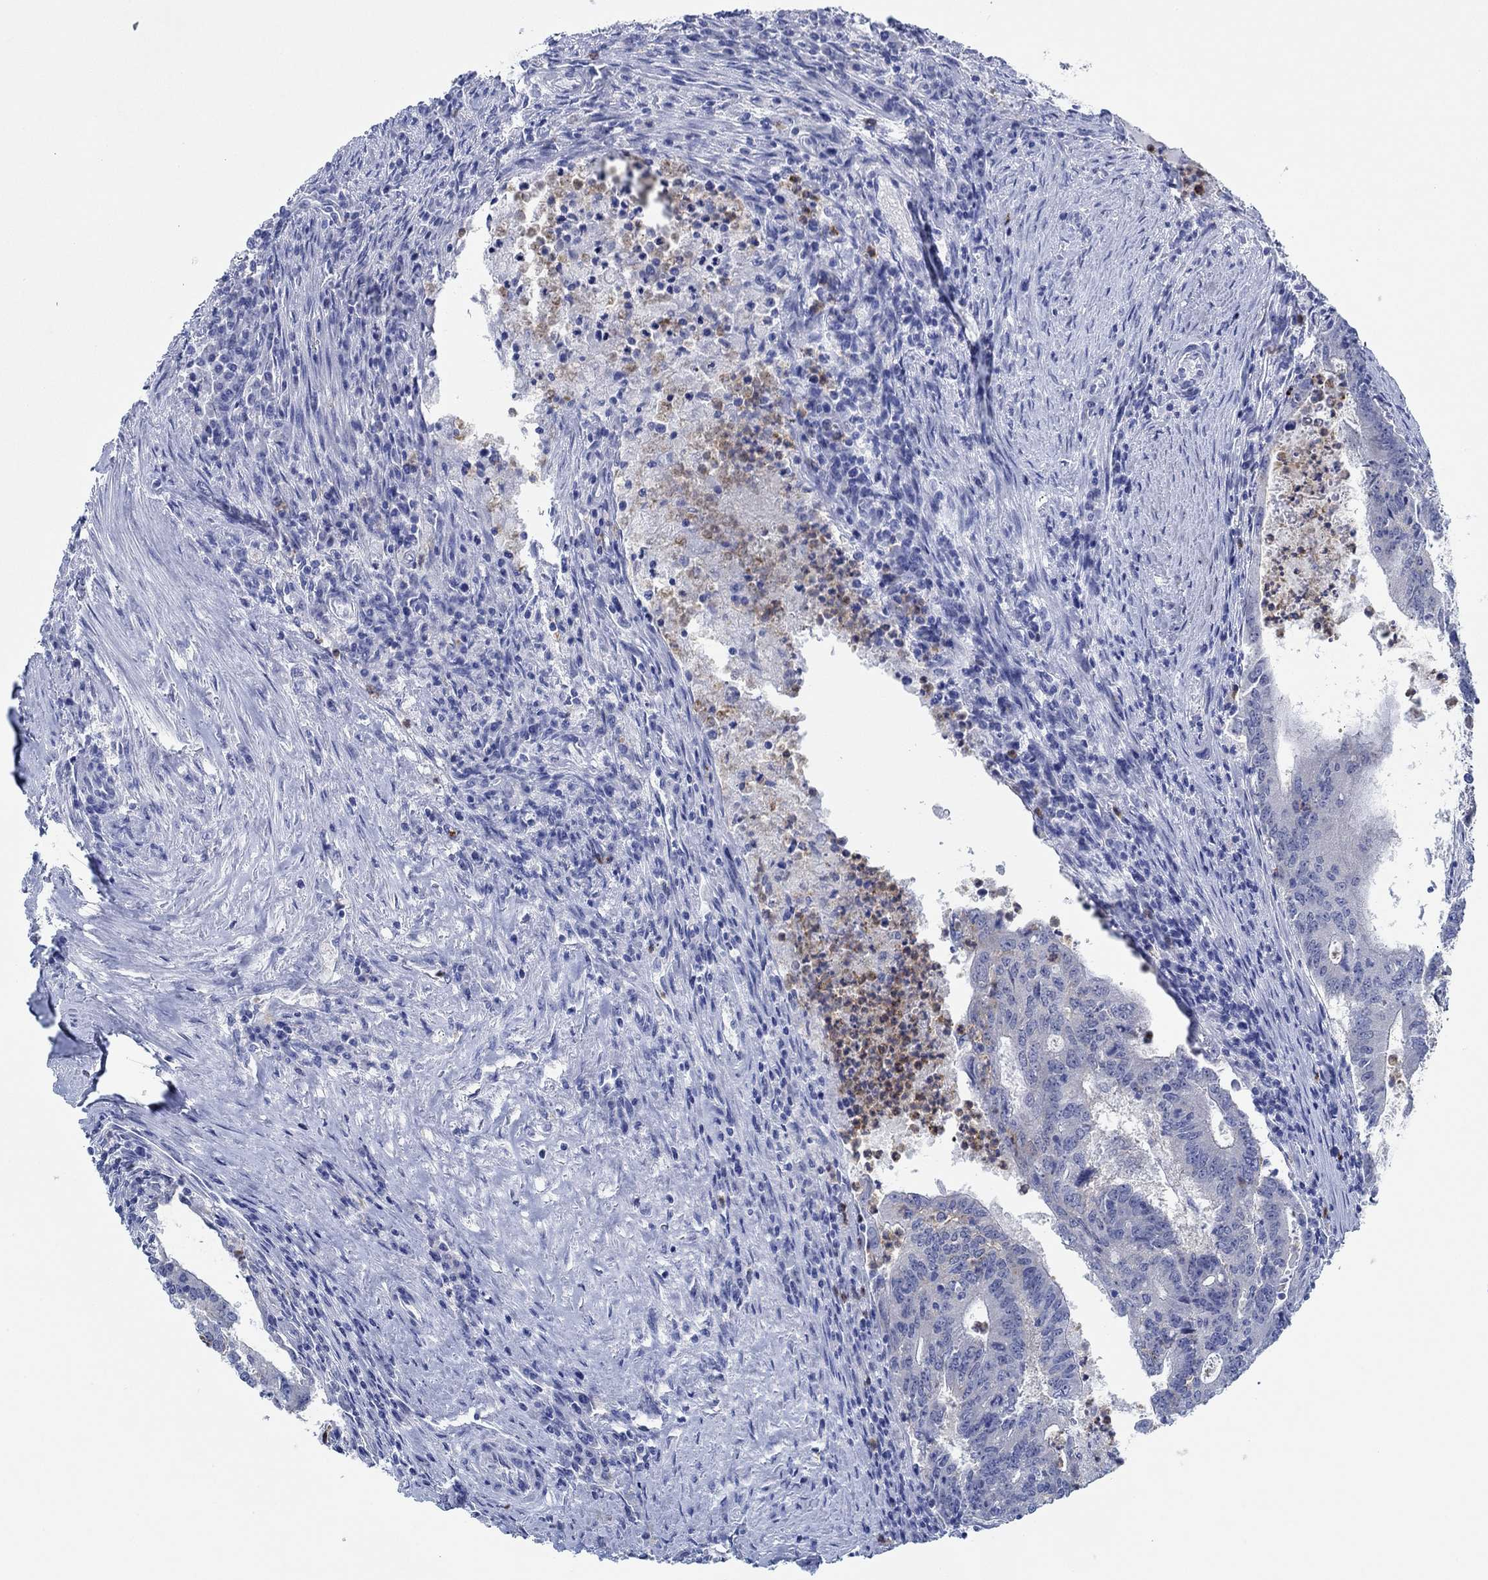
{"staining": {"intensity": "moderate", "quantity": "<25%", "location": "cytoplasmic/membranous"}, "tissue": "colorectal cancer", "cell_type": "Tumor cells", "image_type": "cancer", "snomed": [{"axis": "morphology", "description": "Adenocarcinoma, NOS"}, {"axis": "topography", "description": "Colon"}], "caption": "Immunohistochemistry micrograph of neoplastic tissue: human colorectal cancer (adenocarcinoma) stained using immunohistochemistry exhibits low levels of moderate protein expression localized specifically in the cytoplasmic/membranous of tumor cells, appearing as a cytoplasmic/membranous brown color.", "gene": "ZNF671", "patient": {"sex": "female", "age": 70}}